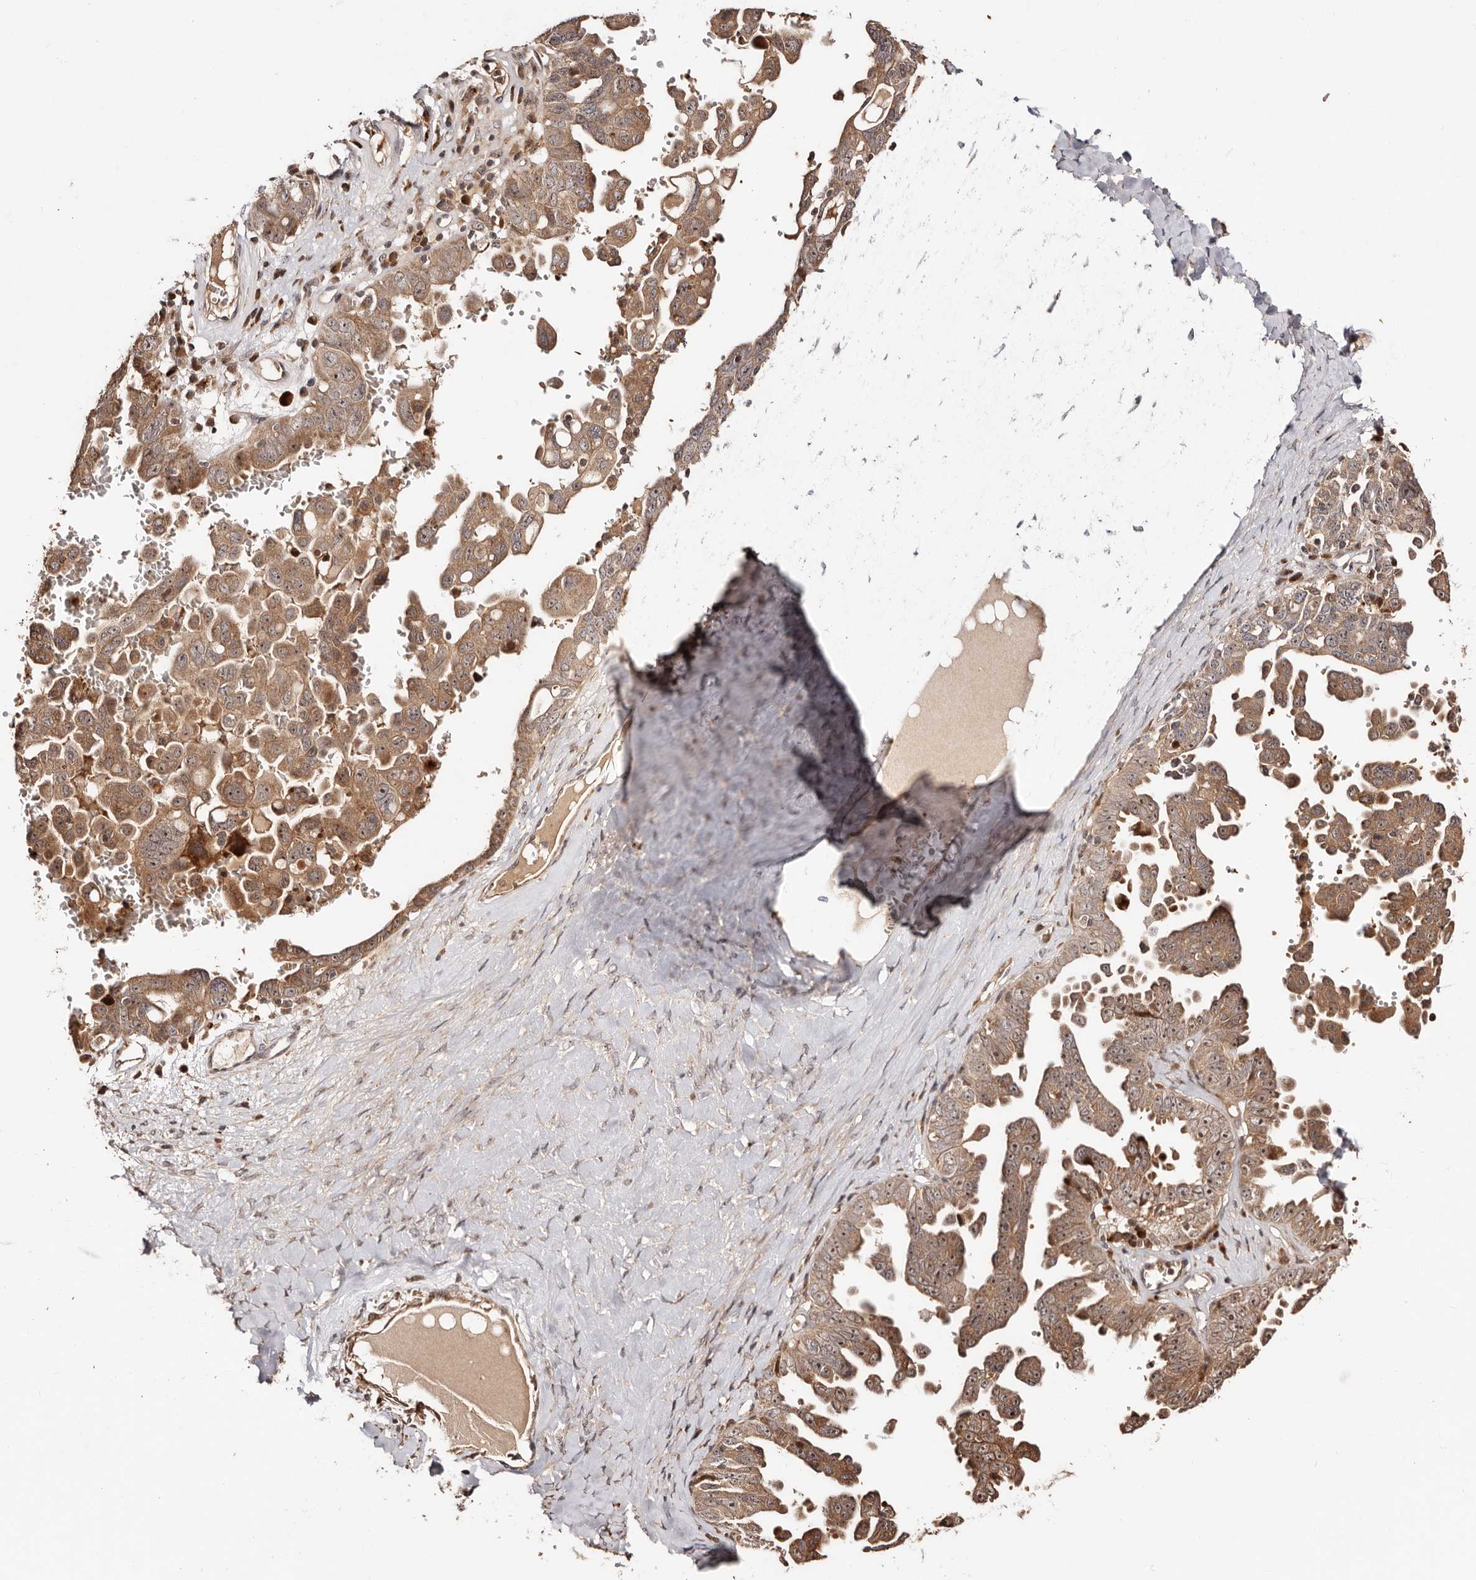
{"staining": {"intensity": "moderate", "quantity": ">75%", "location": "cytoplasmic/membranous,nuclear"}, "tissue": "ovarian cancer", "cell_type": "Tumor cells", "image_type": "cancer", "snomed": [{"axis": "morphology", "description": "Carcinoma, endometroid"}, {"axis": "topography", "description": "Ovary"}], "caption": "Moderate cytoplasmic/membranous and nuclear protein staining is seen in about >75% of tumor cells in ovarian cancer (endometroid carcinoma).", "gene": "PTPN22", "patient": {"sex": "female", "age": 62}}